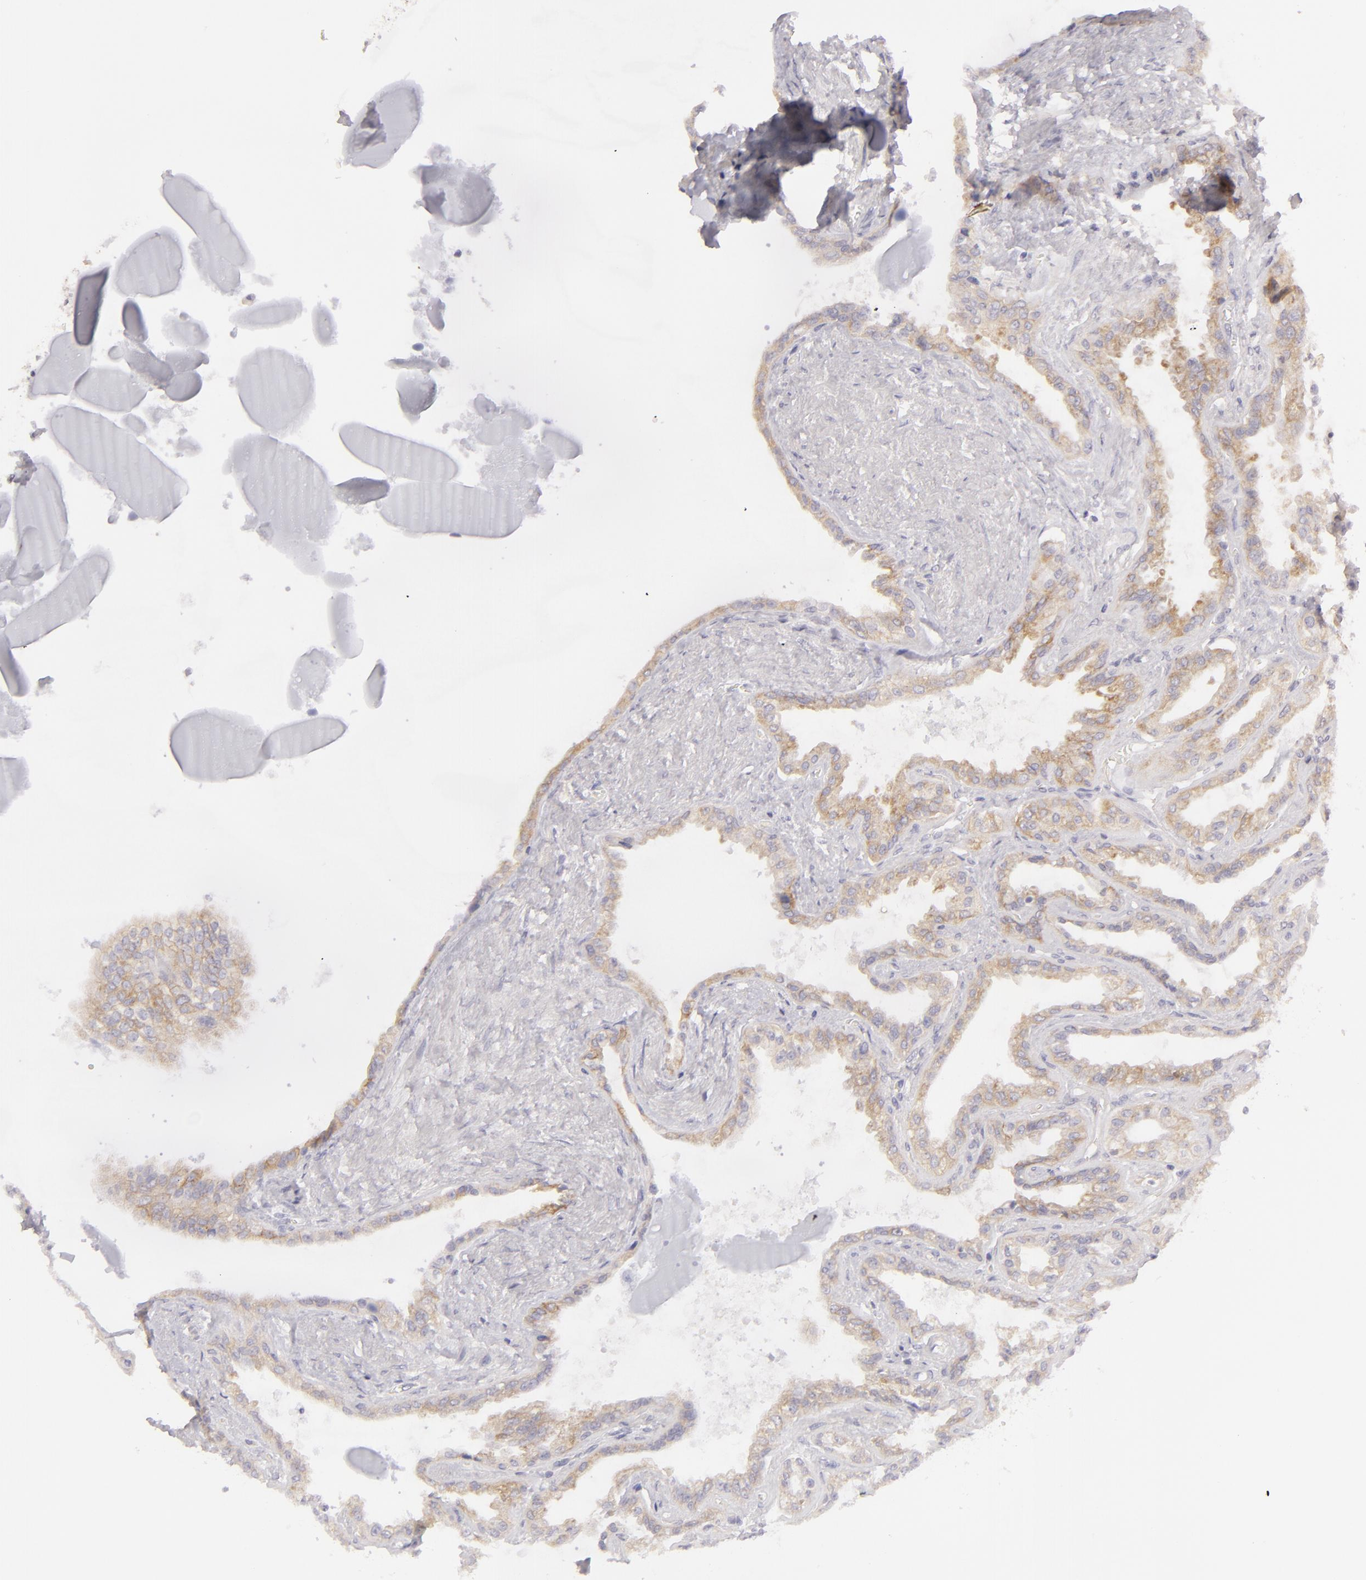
{"staining": {"intensity": "moderate", "quantity": ">75%", "location": "cytoplasmic/membranous"}, "tissue": "seminal vesicle", "cell_type": "Glandular cells", "image_type": "normal", "snomed": [{"axis": "morphology", "description": "Normal tissue, NOS"}, {"axis": "morphology", "description": "Inflammation, NOS"}, {"axis": "topography", "description": "Urinary bladder"}, {"axis": "topography", "description": "Prostate"}, {"axis": "topography", "description": "Seminal veicle"}], "caption": "Seminal vesicle stained with DAB (3,3'-diaminobenzidine) immunohistochemistry displays medium levels of moderate cytoplasmic/membranous positivity in about >75% of glandular cells. The staining was performed using DAB, with brown indicating positive protein expression. Nuclei are stained blue with hematoxylin.", "gene": "DLG4", "patient": {"sex": "male", "age": 82}}